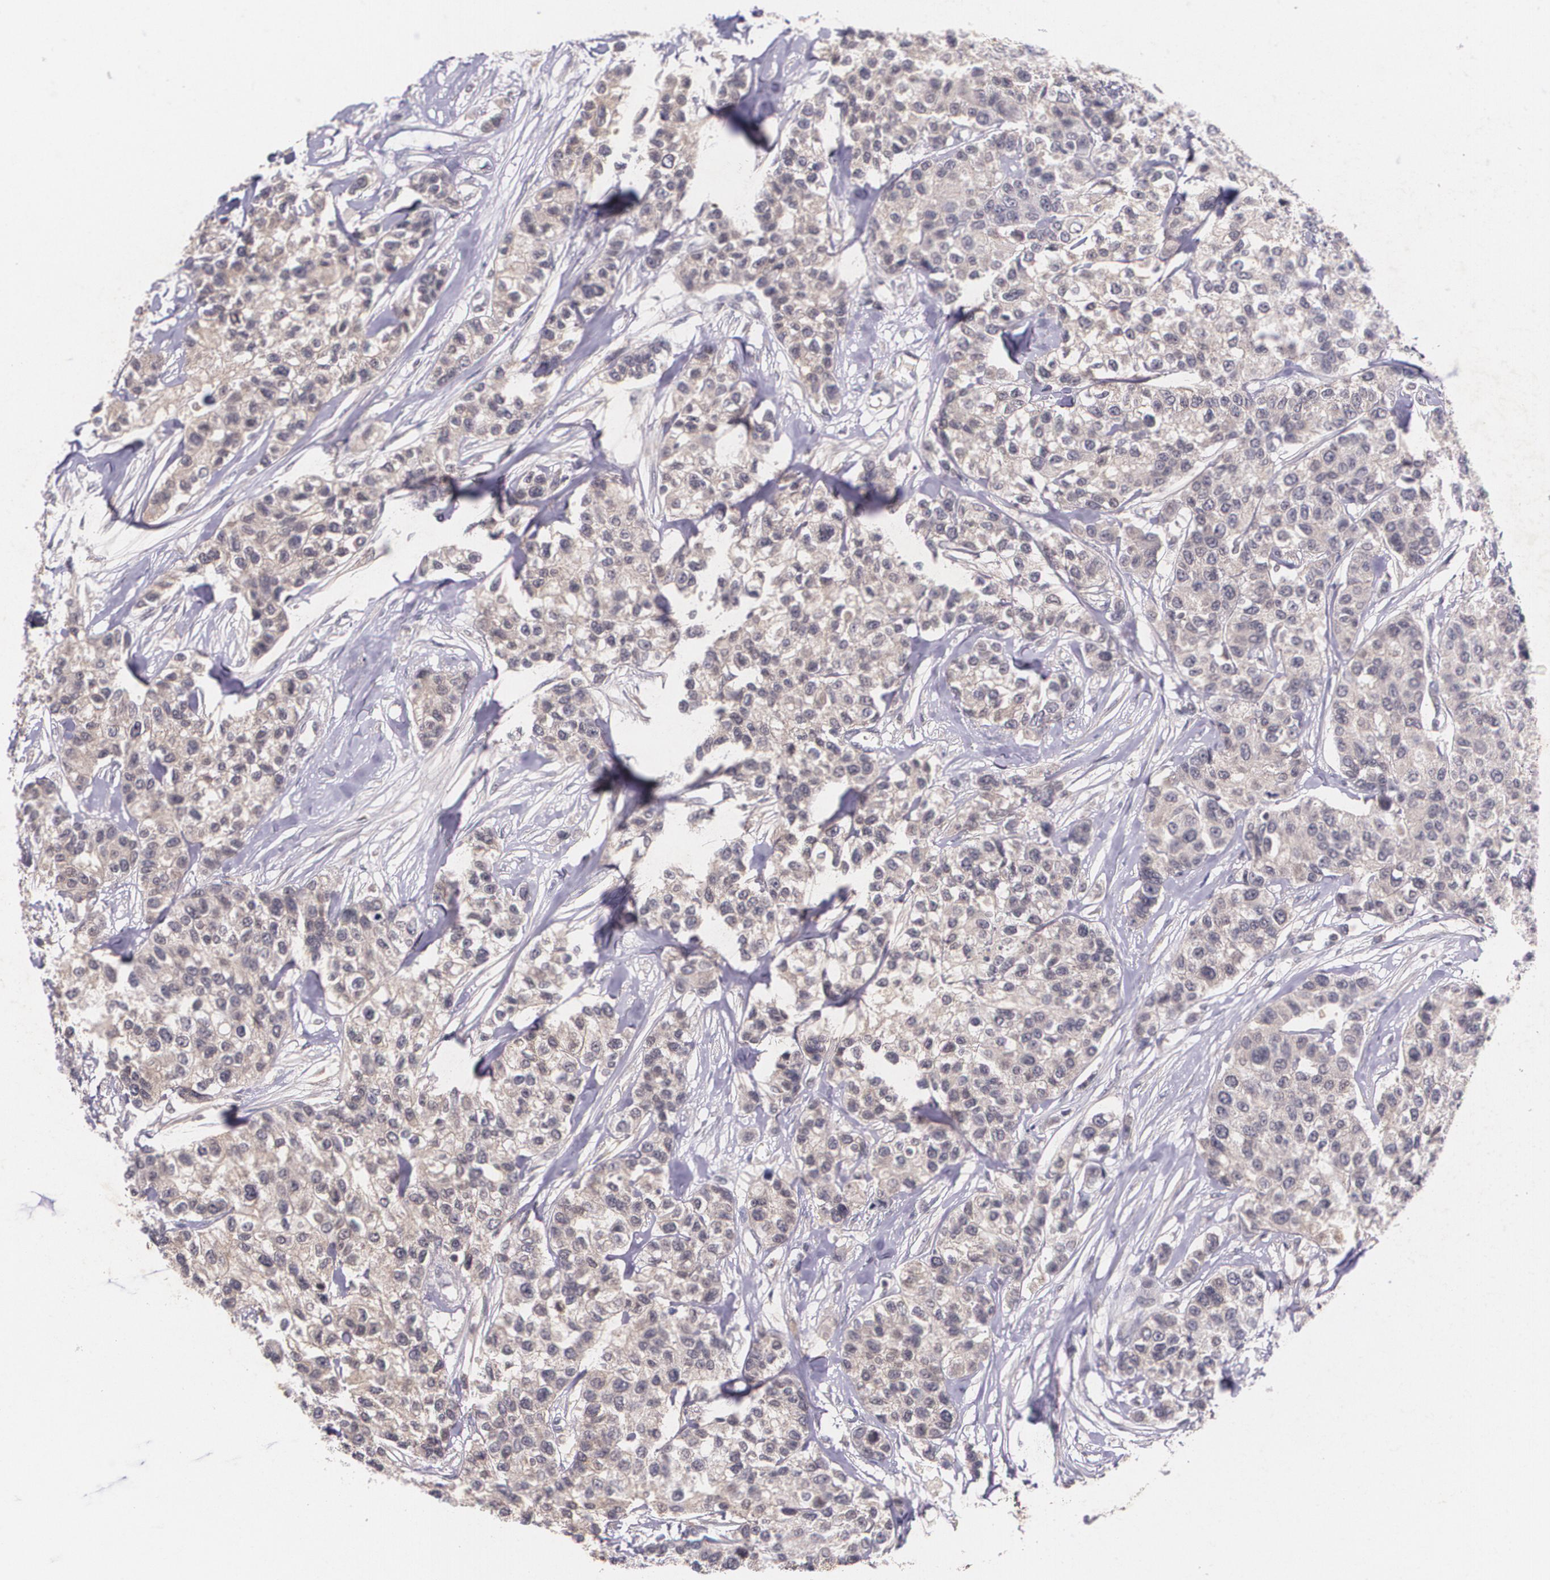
{"staining": {"intensity": "moderate", "quantity": ">75%", "location": "cytoplasmic/membranous"}, "tissue": "breast cancer", "cell_type": "Tumor cells", "image_type": "cancer", "snomed": [{"axis": "morphology", "description": "Duct carcinoma"}, {"axis": "topography", "description": "Breast"}], "caption": "Immunohistochemistry (IHC) of breast invasive ductal carcinoma exhibits medium levels of moderate cytoplasmic/membranous staining in approximately >75% of tumor cells.", "gene": "TM4SF1", "patient": {"sex": "female", "age": 51}}